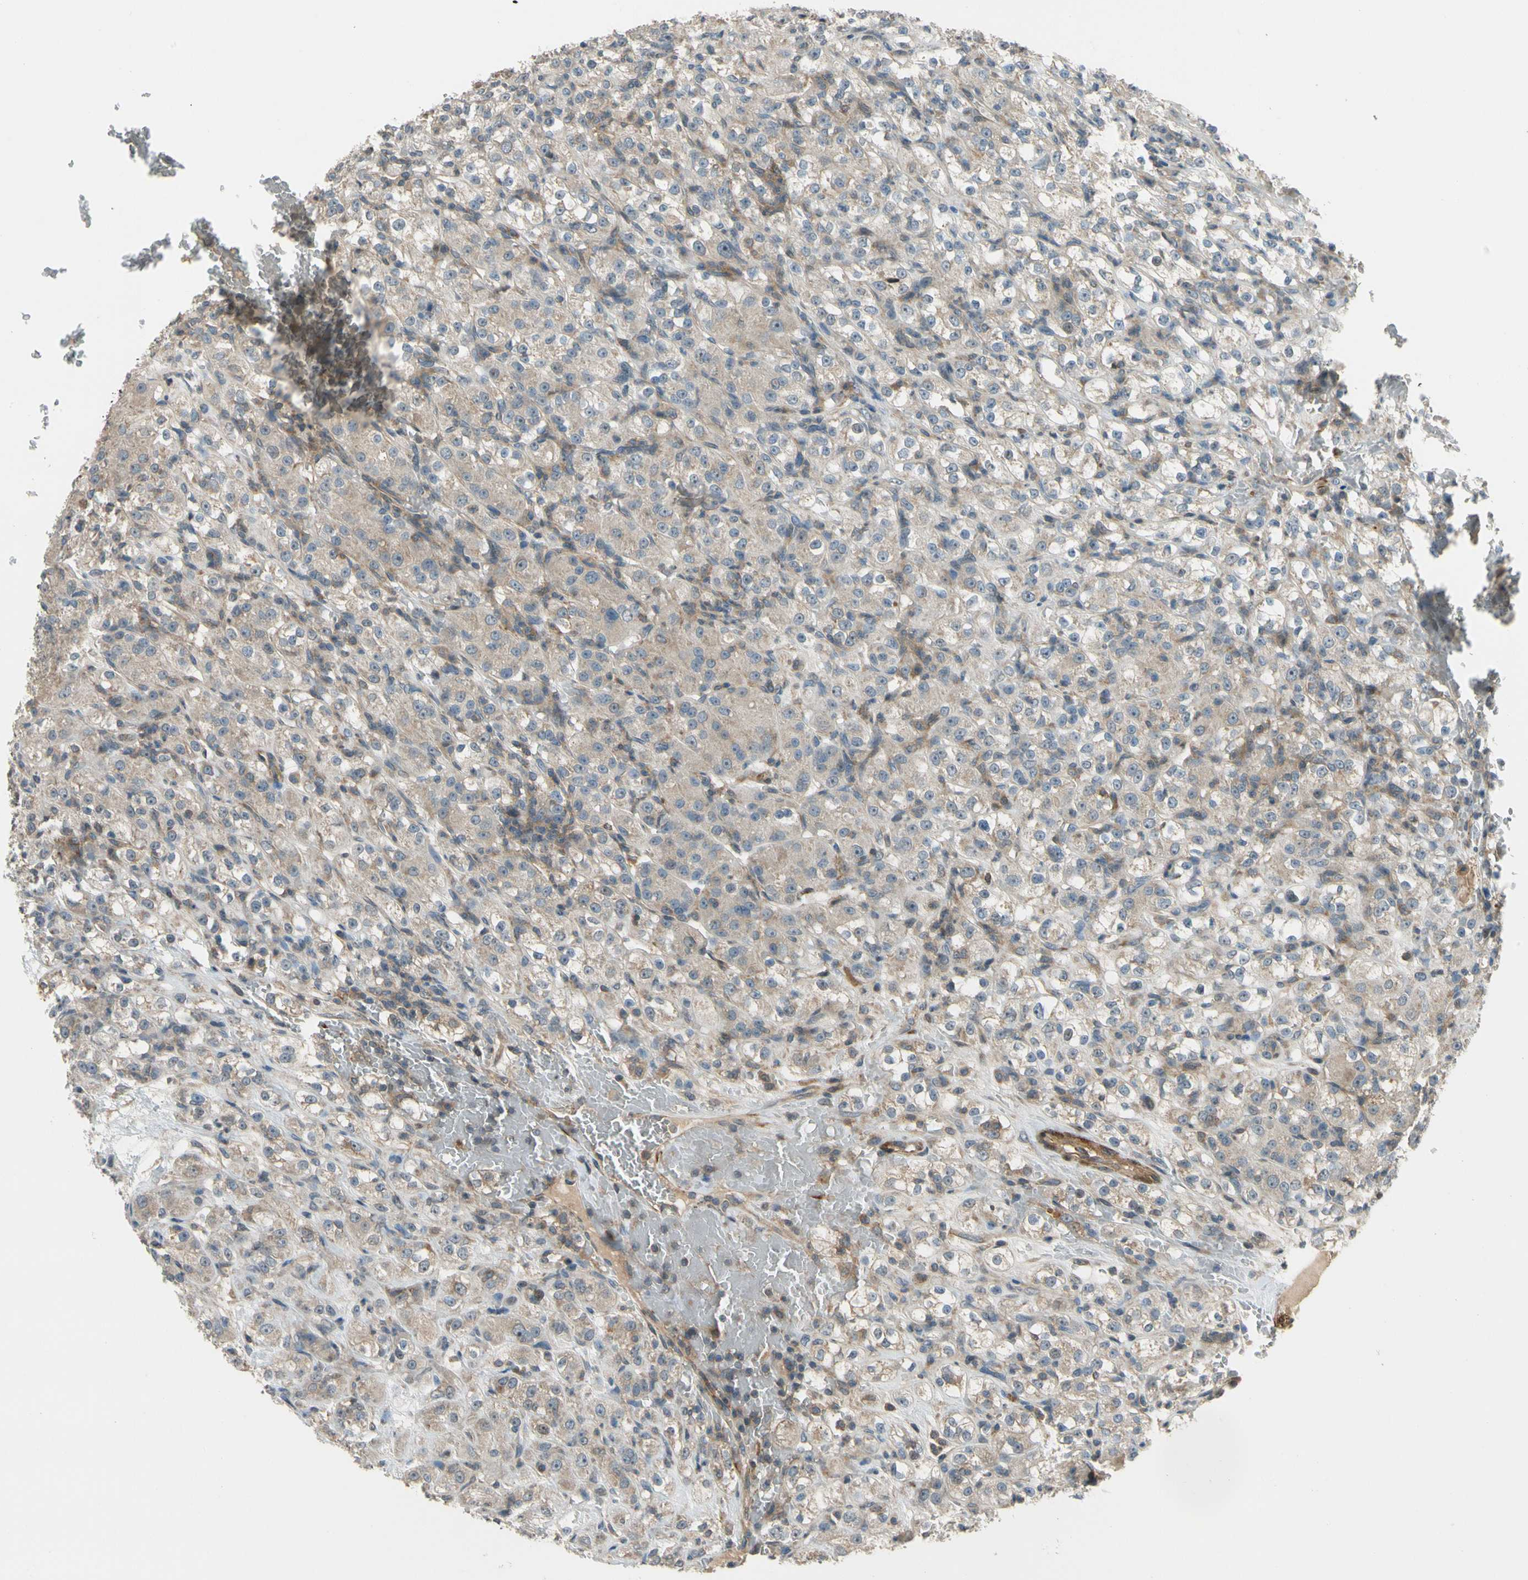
{"staining": {"intensity": "weak", "quantity": "25%-75%", "location": "cytoplasmic/membranous"}, "tissue": "renal cancer", "cell_type": "Tumor cells", "image_type": "cancer", "snomed": [{"axis": "morphology", "description": "Normal tissue, NOS"}, {"axis": "morphology", "description": "Adenocarcinoma, NOS"}, {"axis": "topography", "description": "Kidney"}], "caption": "Immunohistochemical staining of human renal adenocarcinoma exhibits low levels of weak cytoplasmic/membranous protein staining in approximately 25%-75% of tumor cells.", "gene": "MST1R", "patient": {"sex": "male", "age": 61}}